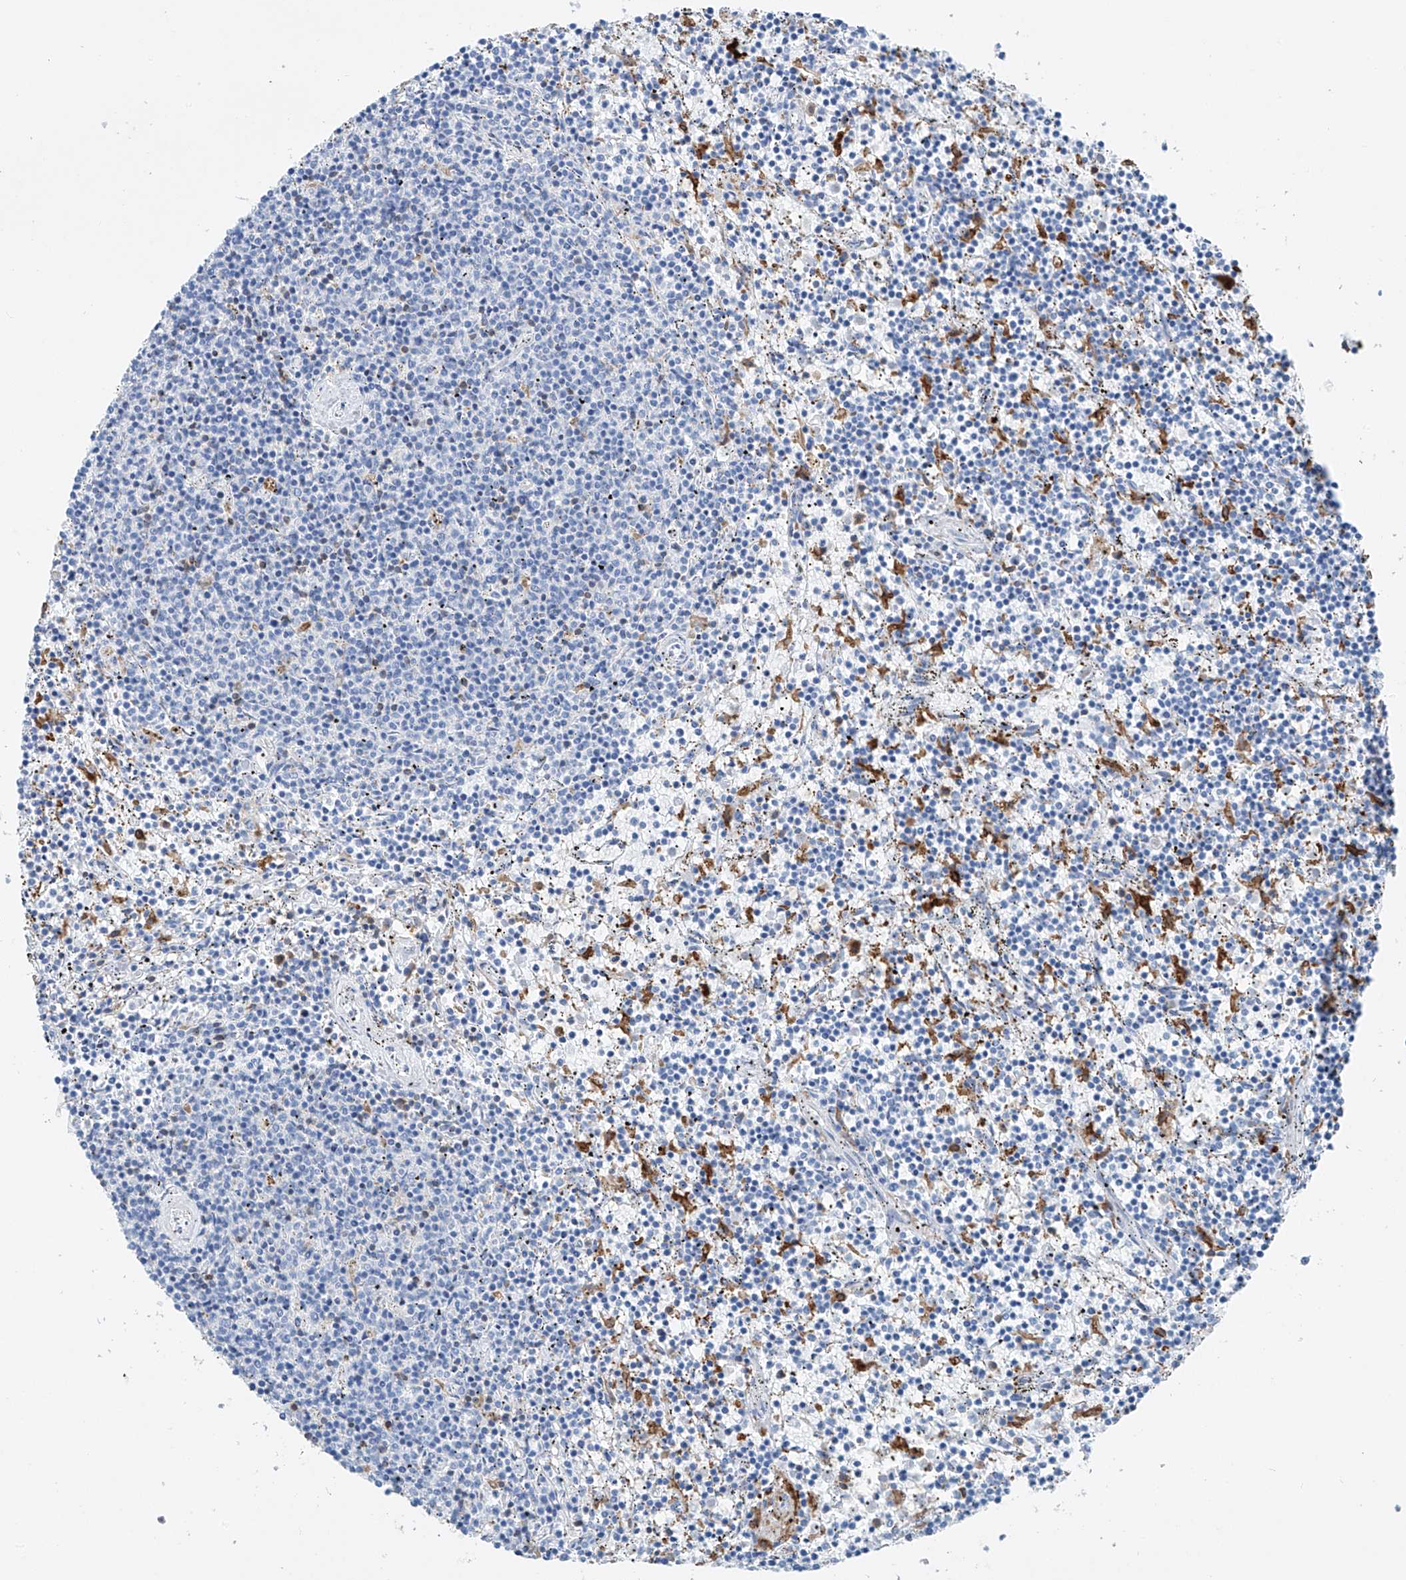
{"staining": {"intensity": "negative", "quantity": "none", "location": "none"}, "tissue": "lymphoma", "cell_type": "Tumor cells", "image_type": "cancer", "snomed": [{"axis": "morphology", "description": "Malignant lymphoma, non-Hodgkin's type, Low grade"}, {"axis": "topography", "description": "Spleen"}], "caption": "DAB (3,3'-diaminobenzidine) immunohistochemical staining of human lymphoma shows no significant expression in tumor cells.", "gene": "TBXAS1", "patient": {"sex": "female", "age": 50}}